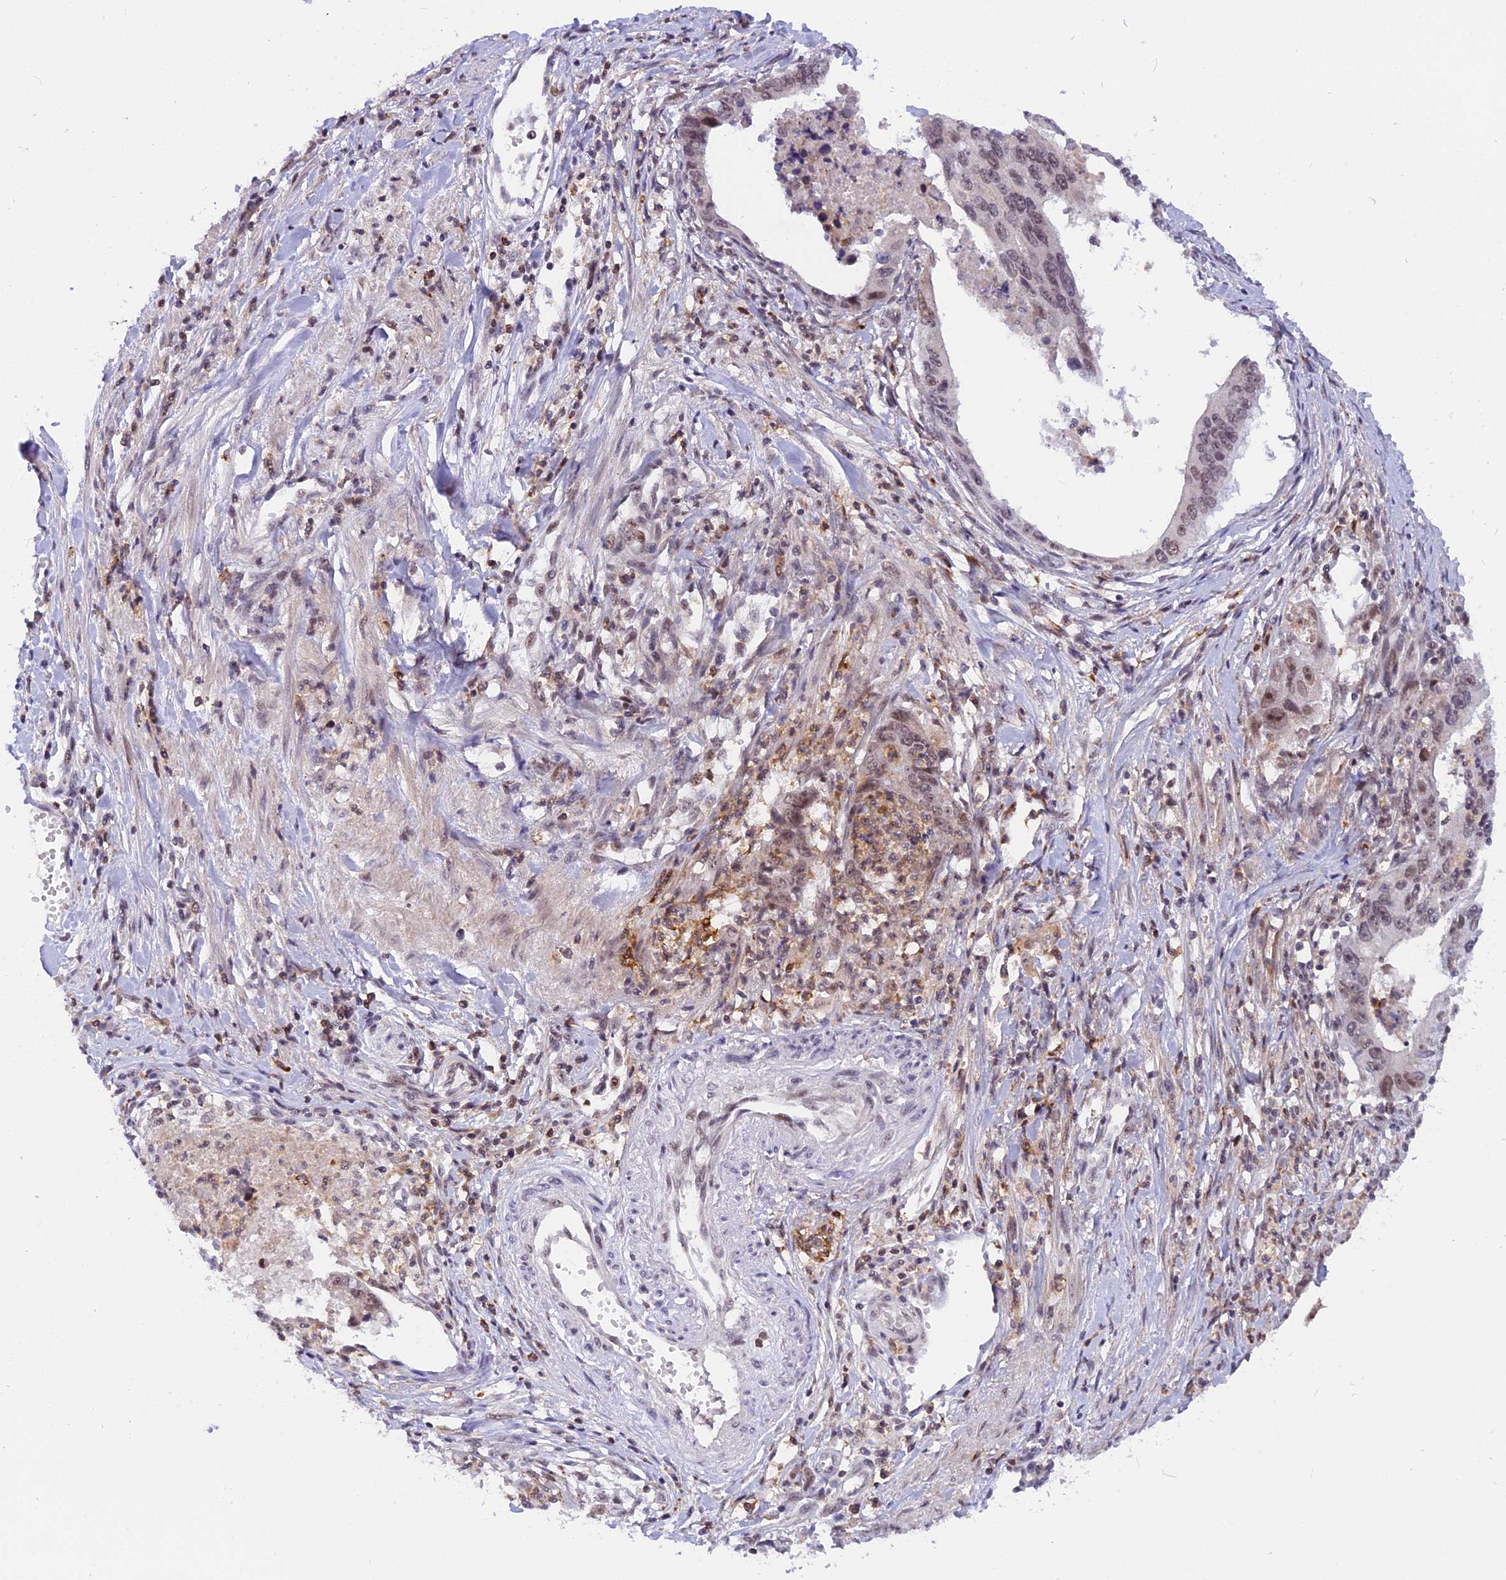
{"staining": {"intensity": "moderate", "quantity": ">75%", "location": "nuclear"}, "tissue": "stomach cancer", "cell_type": "Tumor cells", "image_type": "cancer", "snomed": [{"axis": "morphology", "description": "Adenocarcinoma, NOS"}, {"axis": "topography", "description": "Stomach"}], "caption": "Stomach cancer (adenocarcinoma) stained with a brown dye demonstrates moderate nuclear positive expression in about >75% of tumor cells.", "gene": "TADA3", "patient": {"sex": "male", "age": 59}}